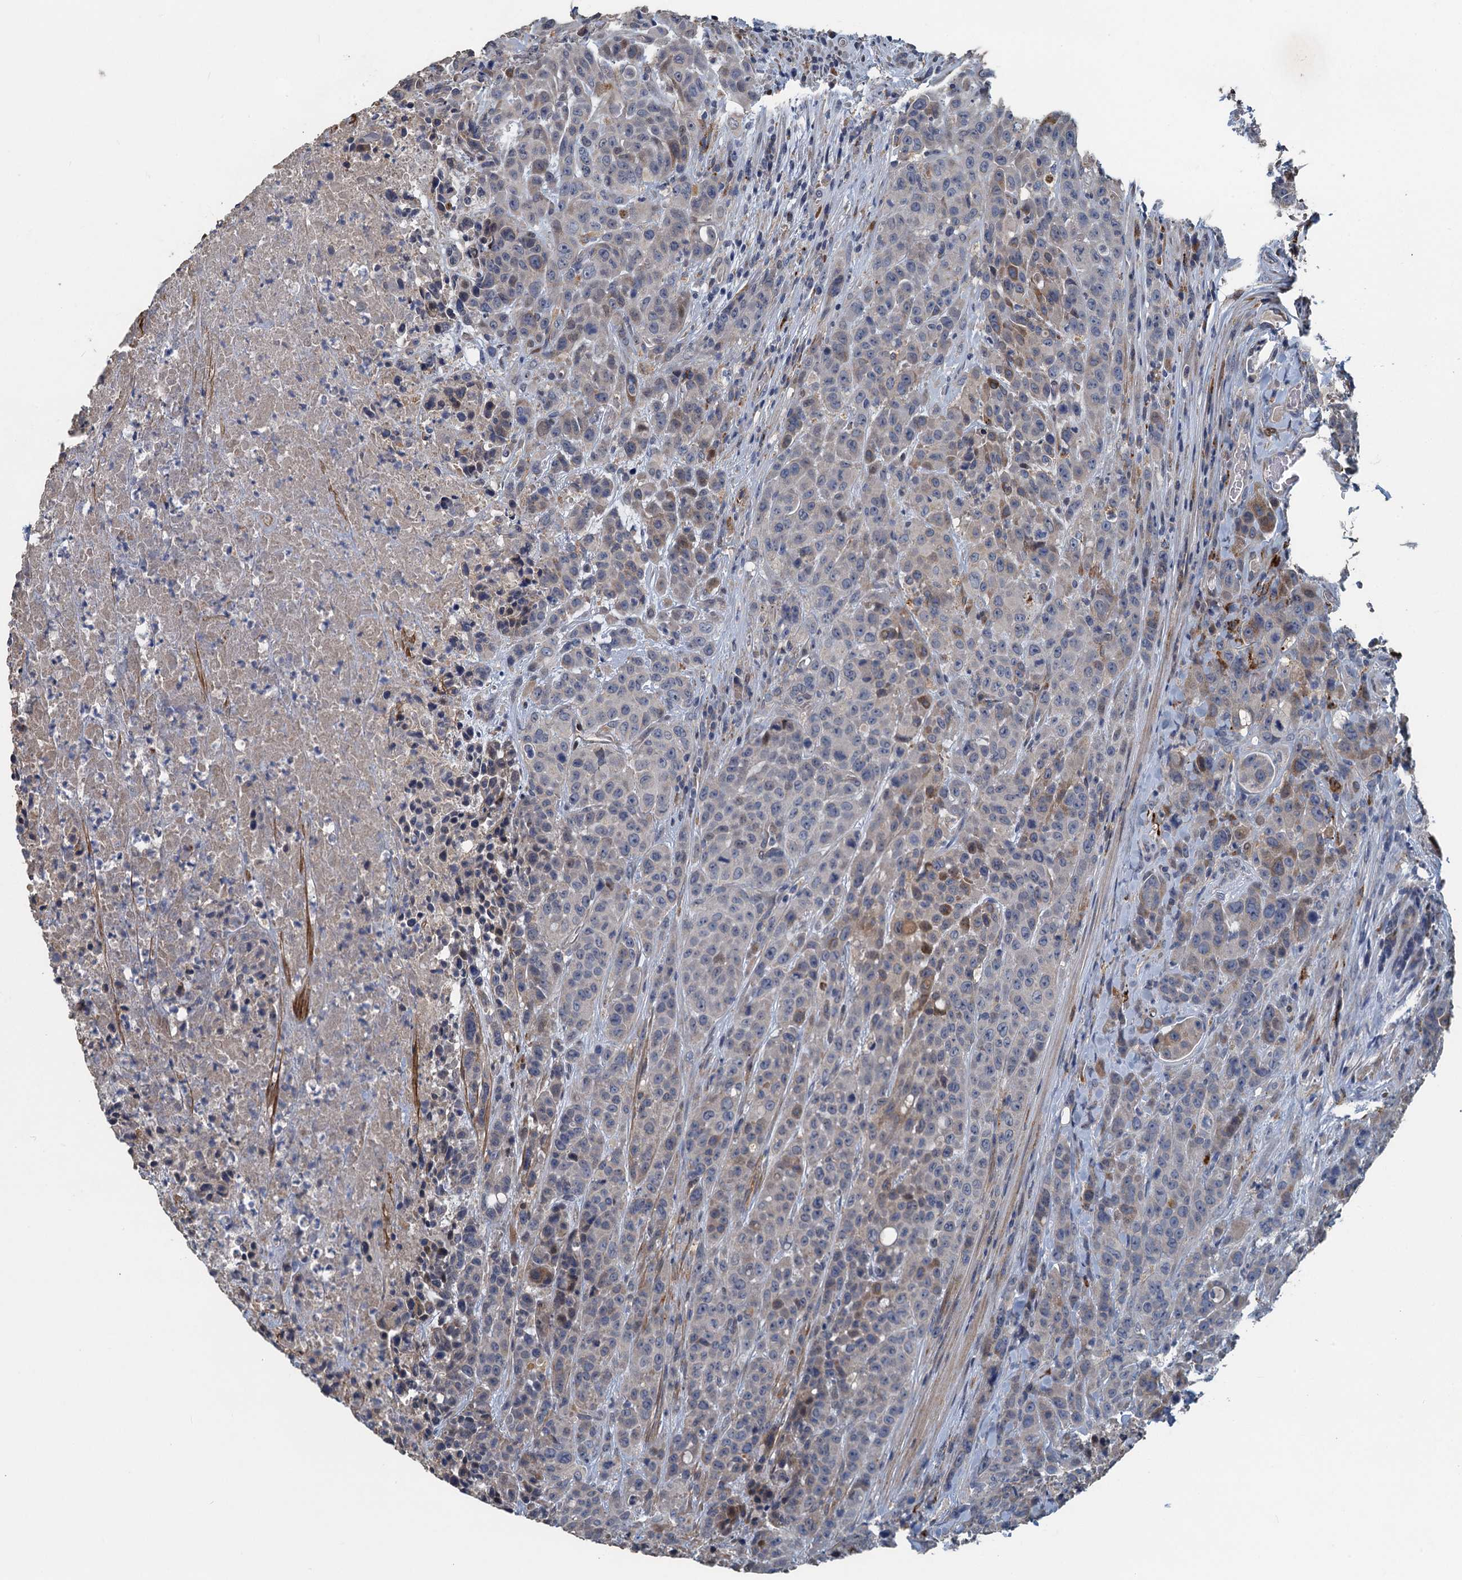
{"staining": {"intensity": "weak", "quantity": "<25%", "location": "cytoplasmic/membranous"}, "tissue": "colorectal cancer", "cell_type": "Tumor cells", "image_type": "cancer", "snomed": [{"axis": "morphology", "description": "Adenocarcinoma, NOS"}, {"axis": "topography", "description": "Colon"}], "caption": "This is an IHC micrograph of colorectal cancer (adenocarcinoma). There is no staining in tumor cells.", "gene": "AGRN", "patient": {"sex": "male", "age": 62}}